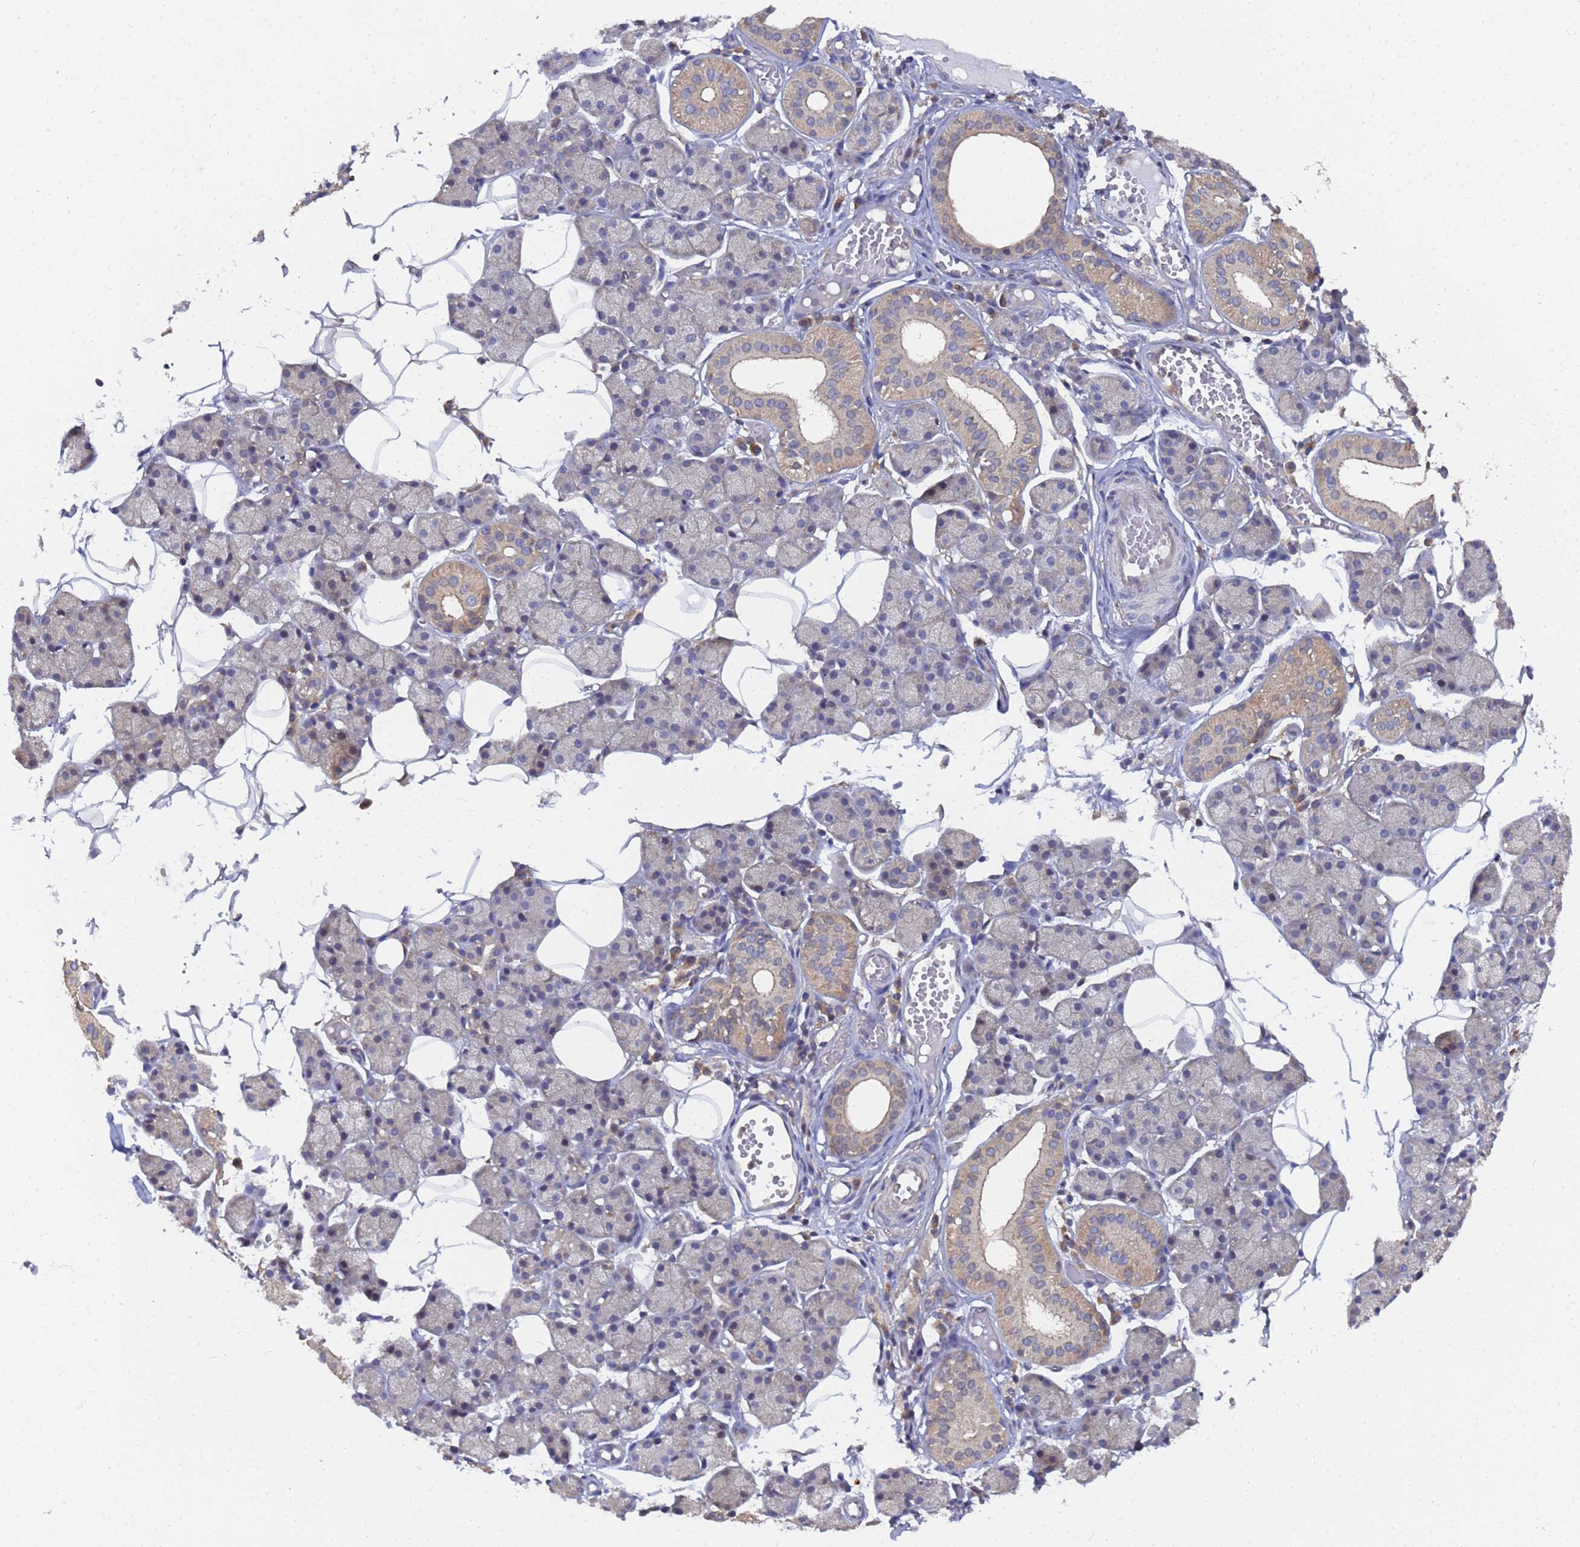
{"staining": {"intensity": "weak", "quantity": "25%-75%", "location": "cytoplasmic/membranous"}, "tissue": "salivary gland", "cell_type": "Glandular cells", "image_type": "normal", "snomed": [{"axis": "morphology", "description": "Normal tissue, NOS"}, {"axis": "topography", "description": "Salivary gland"}], "caption": "Glandular cells reveal low levels of weak cytoplasmic/membranous positivity in about 25%-75% of cells in unremarkable human salivary gland.", "gene": "ALS2CL", "patient": {"sex": "female", "age": 33}}